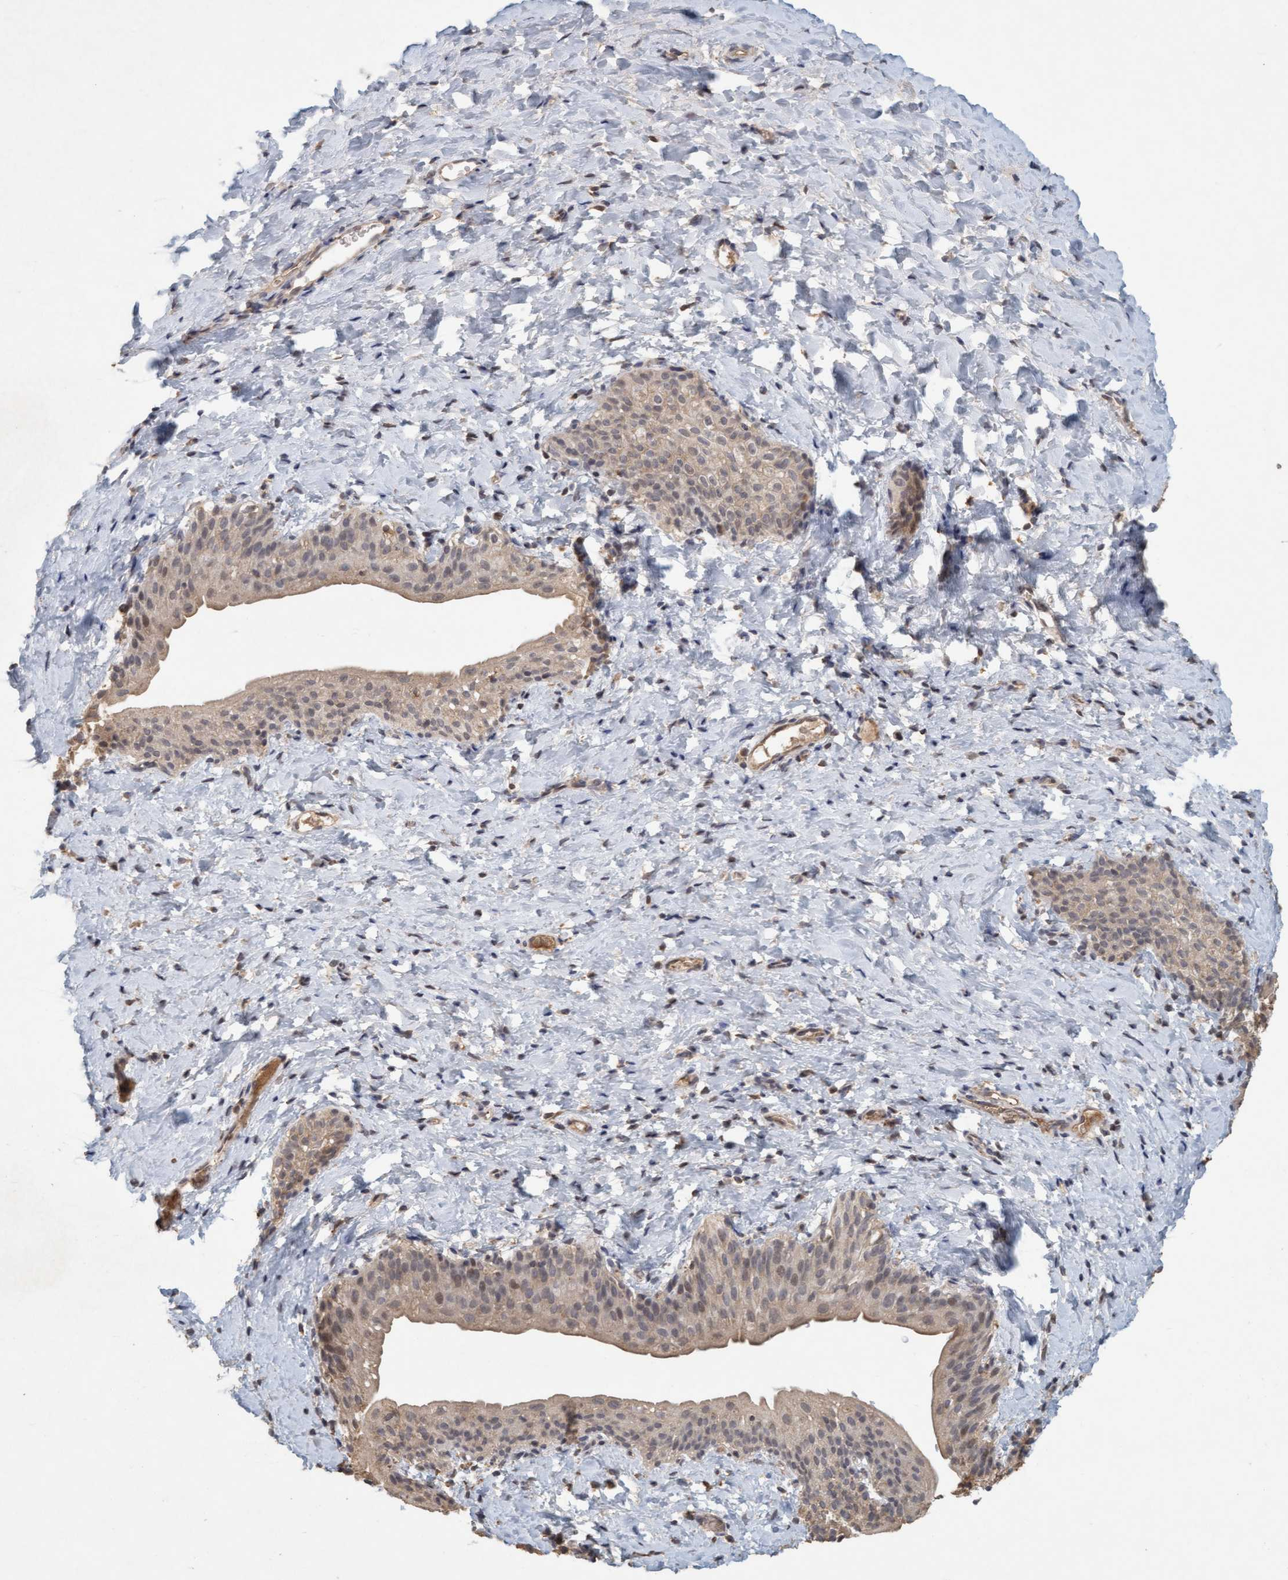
{"staining": {"intensity": "weak", "quantity": "<25%", "location": "cytoplasmic/membranous"}, "tissue": "smooth muscle", "cell_type": "Smooth muscle cells", "image_type": "normal", "snomed": [{"axis": "morphology", "description": "Normal tissue, NOS"}, {"axis": "topography", "description": "Smooth muscle"}], "caption": "An immunohistochemistry photomicrograph of benign smooth muscle is shown. There is no staining in smooth muscle cells of smooth muscle. (Stains: DAB (3,3'-diaminobenzidine) IHC with hematoxylin counter stain, Microscopy: brightfield microscopy at high magnification).", "gene": "VSIG8", "patient": {"sex": "male", "age": 16}}